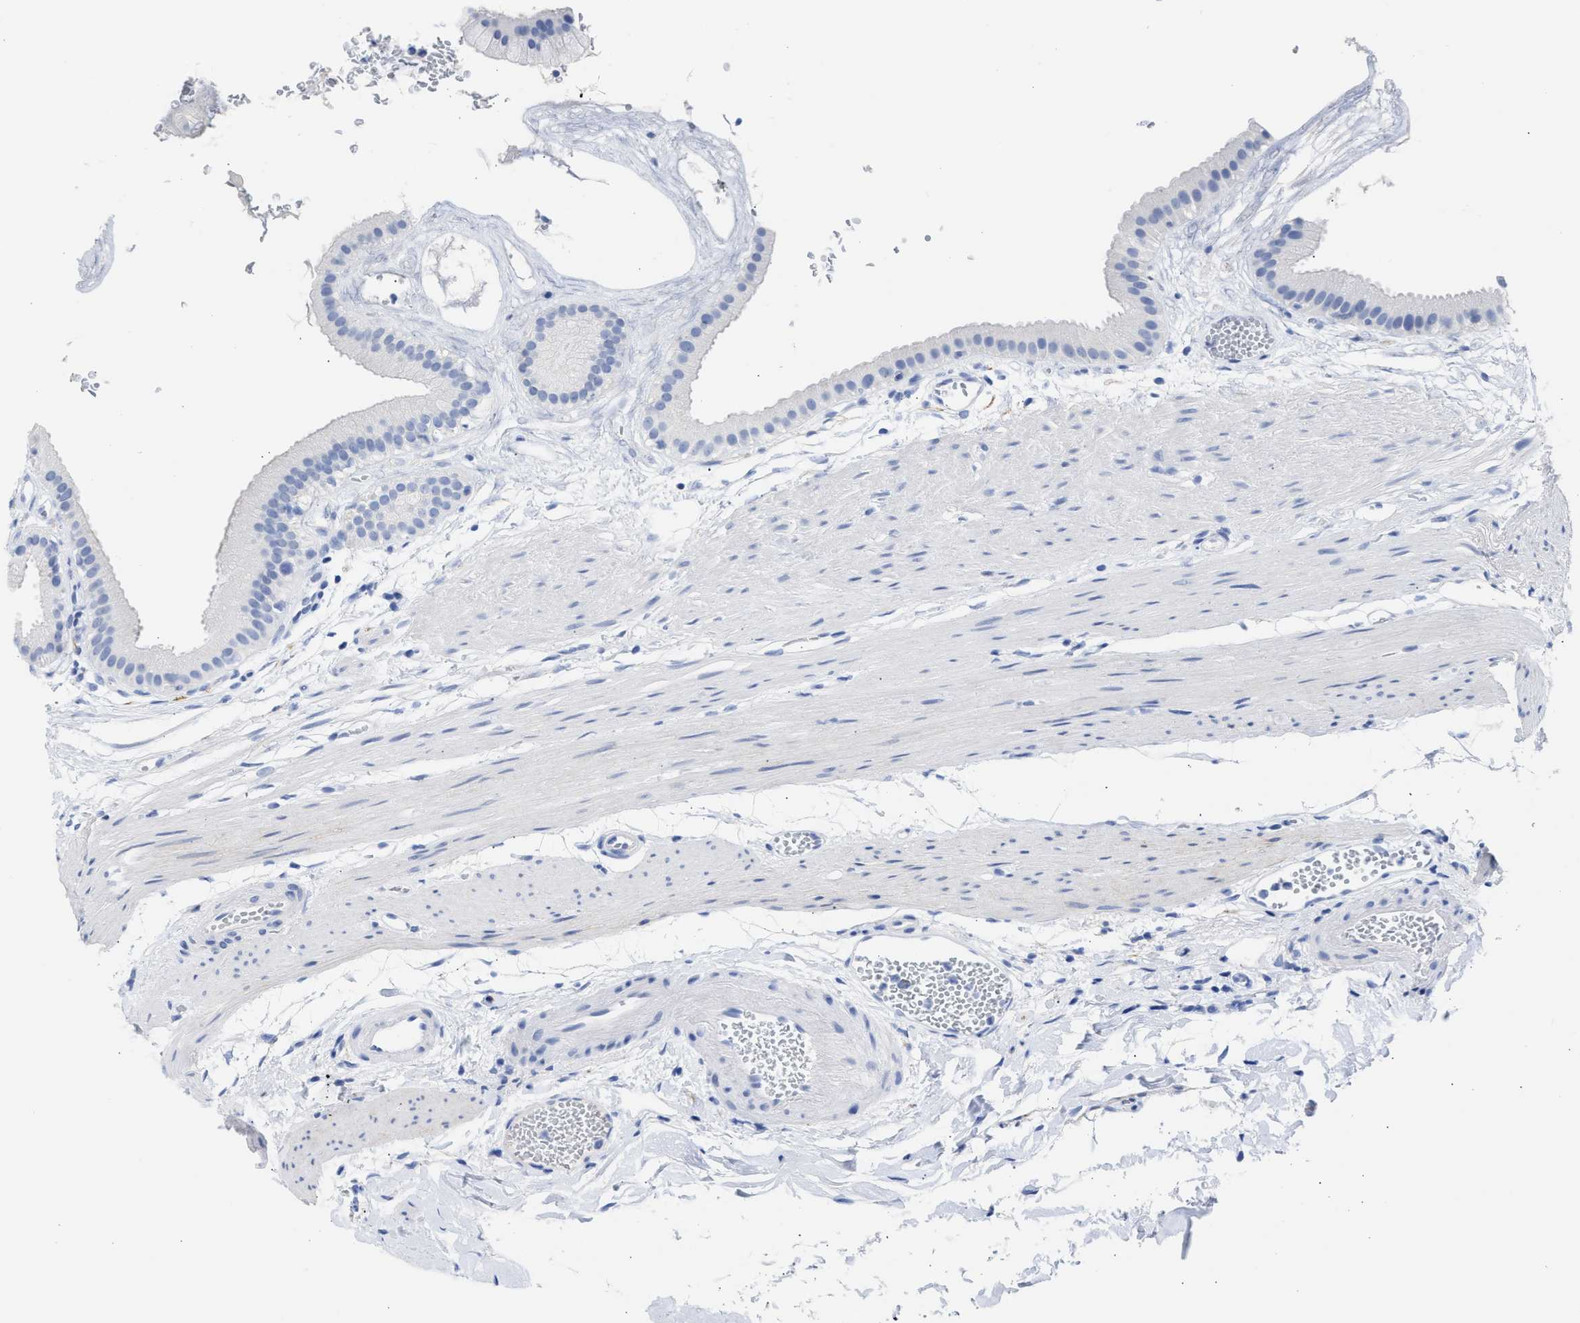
{"staining": {"intensity": "negative", "quantity": "none", "location": "none"}, "tissue": "gallbladder", "cell_type": "Glandular cells", "image_type": "normal", "snomed": [{"axis": "morphology", "description": "Normal tissue, NOS"}, {"axis": "topography", "description": "Gallbladder"}], "caption": "This is an immunohistochemistry photomicrograph of normal gallbladder. There is no staining in glandular cells.", "gene": "NCAM1", "patient": {"sex": "female", "age": 64}}